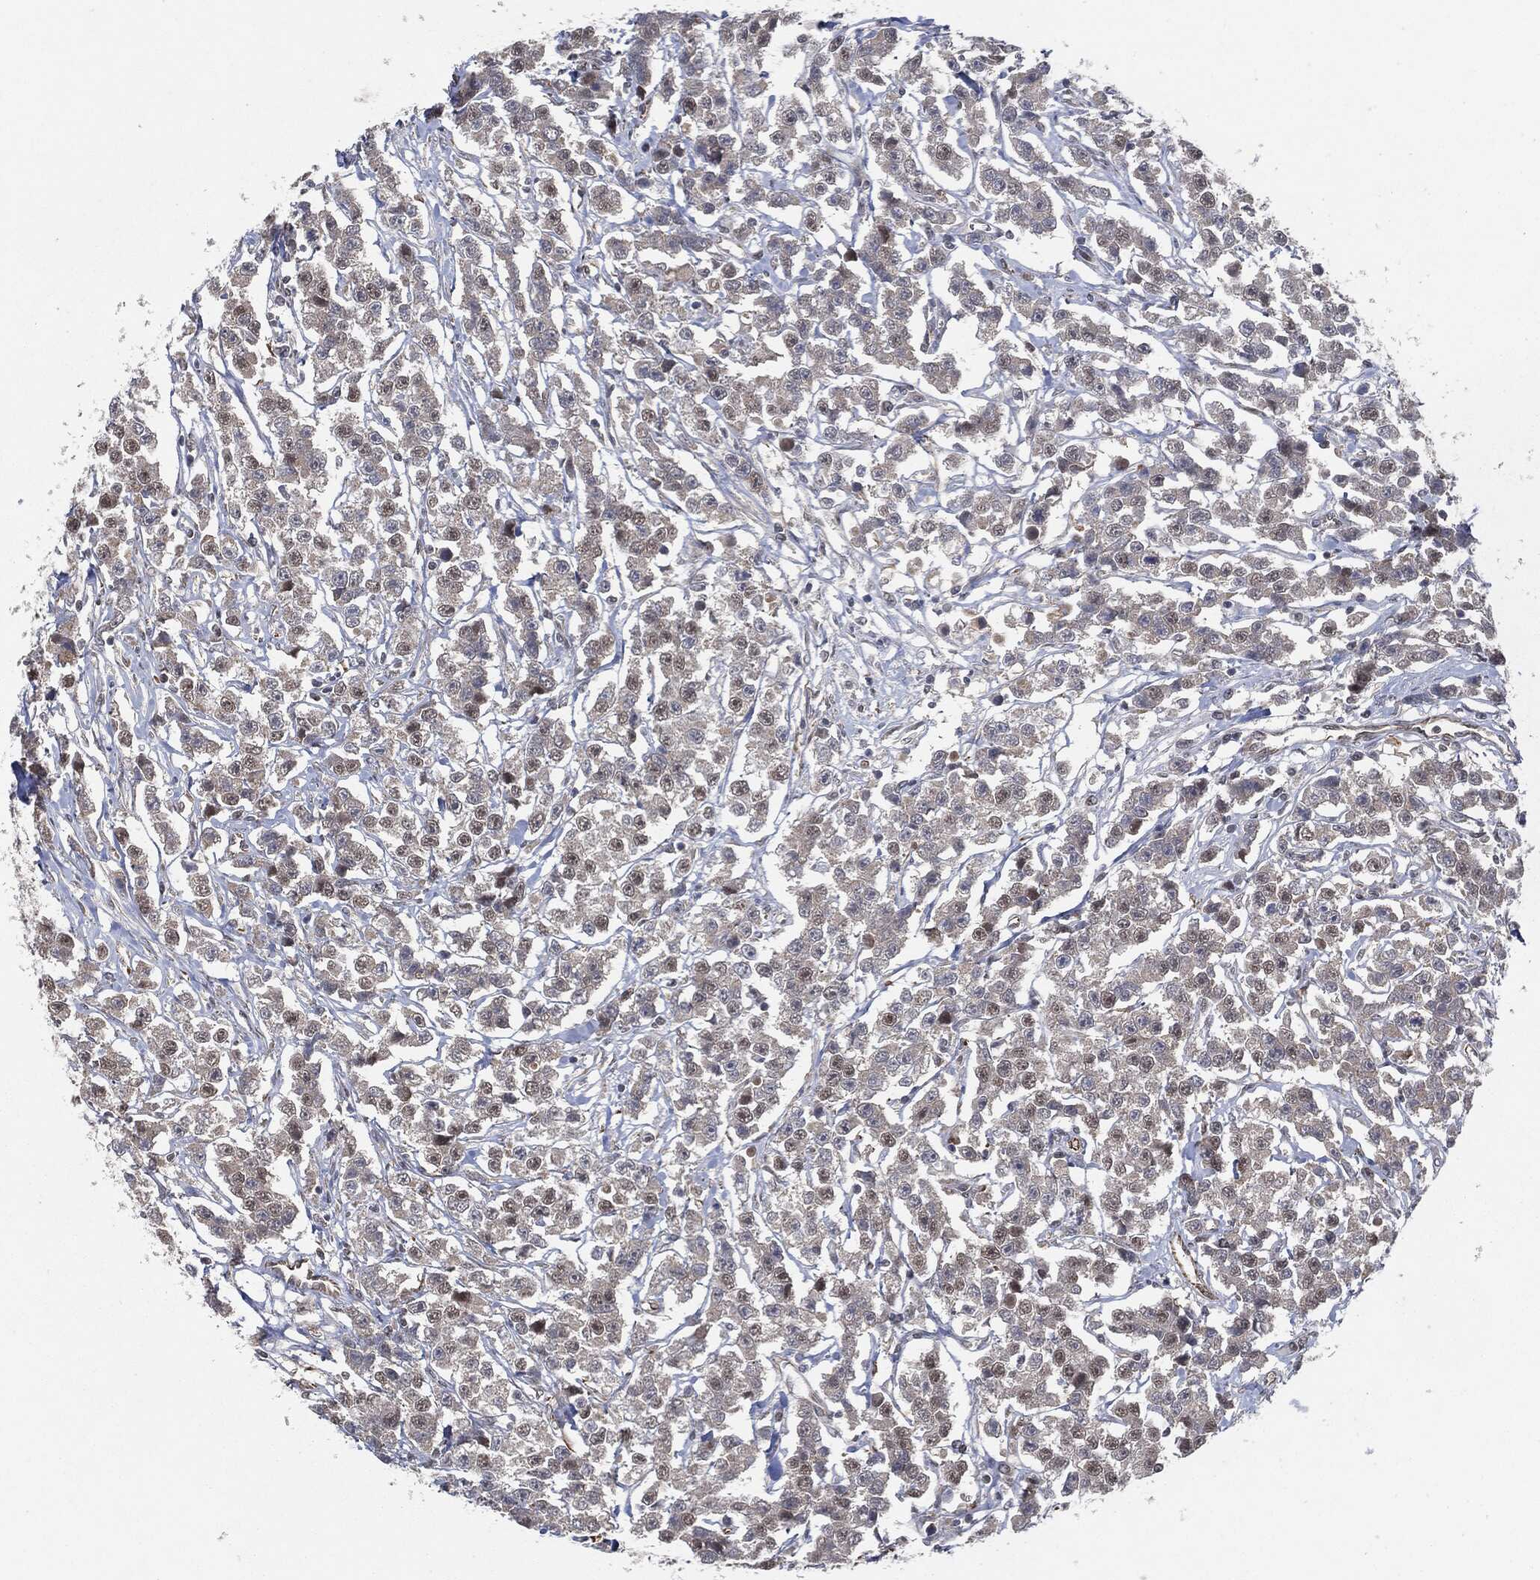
{"staining": {"intensity": "weak", "quantity": "<25%", "location": "cytoplasmic/membranous"}, "tissue": "testis cancer", "cell_type": "Tumor cells", "image_type": "cancer", "snomed": [{"axis": "morphology", "description": "Seminoma, NOS"}, {"axis": "topography", "description": "Testis"}], "caption": "Protein analysis of seminoma (testis) exhibits no significant staining in tumor cells.", "gene": "TP53RK", "patient": {"sex": "male", "age": 59}}